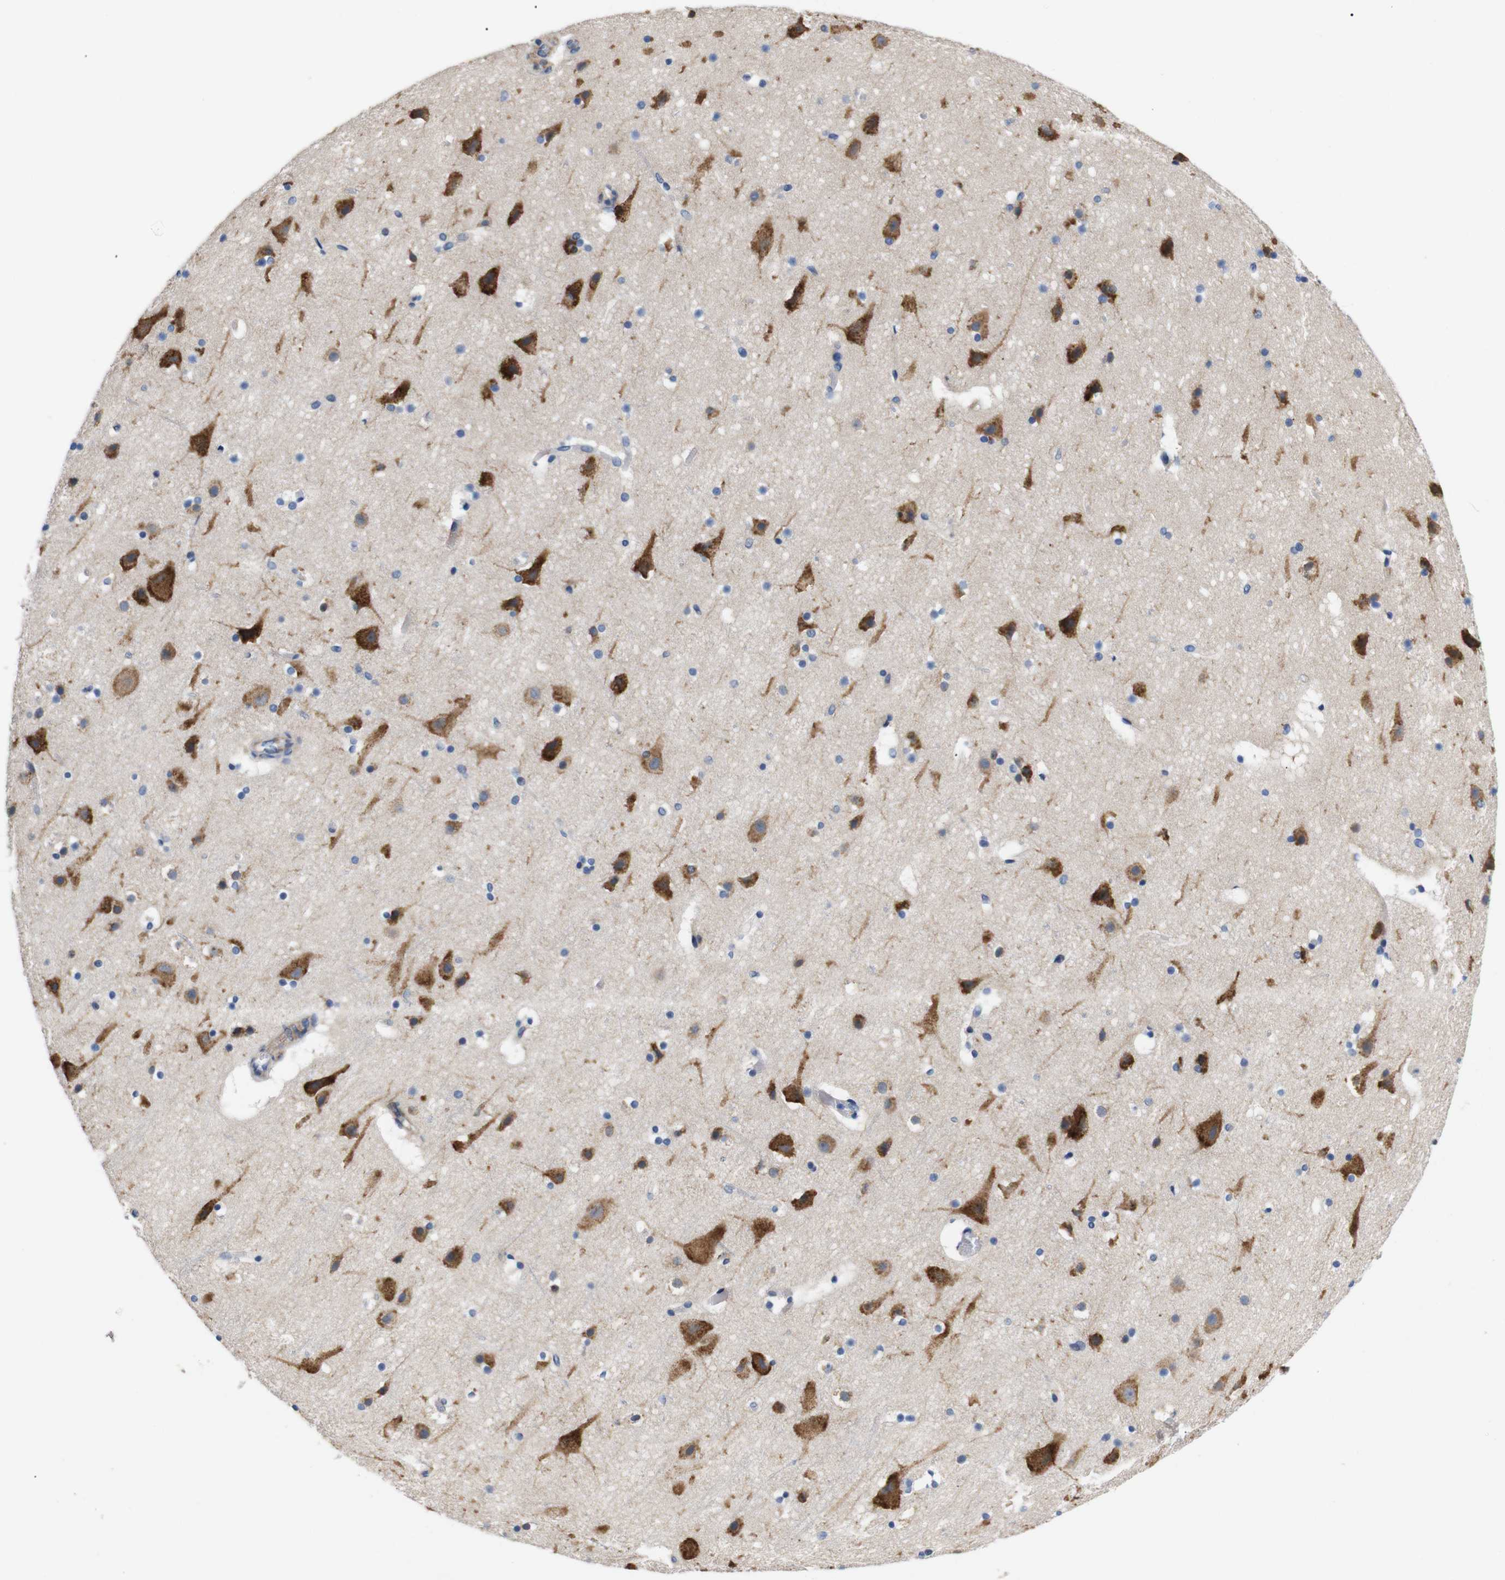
{"staining": {"intensity": "negative", "quantity": "none", "location": "none"}, "tissue": "cerebral cortex", "cell_type": "Endothelial cells", "image_type": "normal", "snomed": [{"axis": "morphology", "description": "Normal tissue, NOS"}, {"axis": "topography", "description": "Cerebral cortex"}], "caption": "An image of cerebral cortex stained for a protein demonstrates no brown staining in endothelial cells. Nuclei are stained in blue.", "gene": "UBE2G2", "patient": {"sex": "male", "age": 45}}